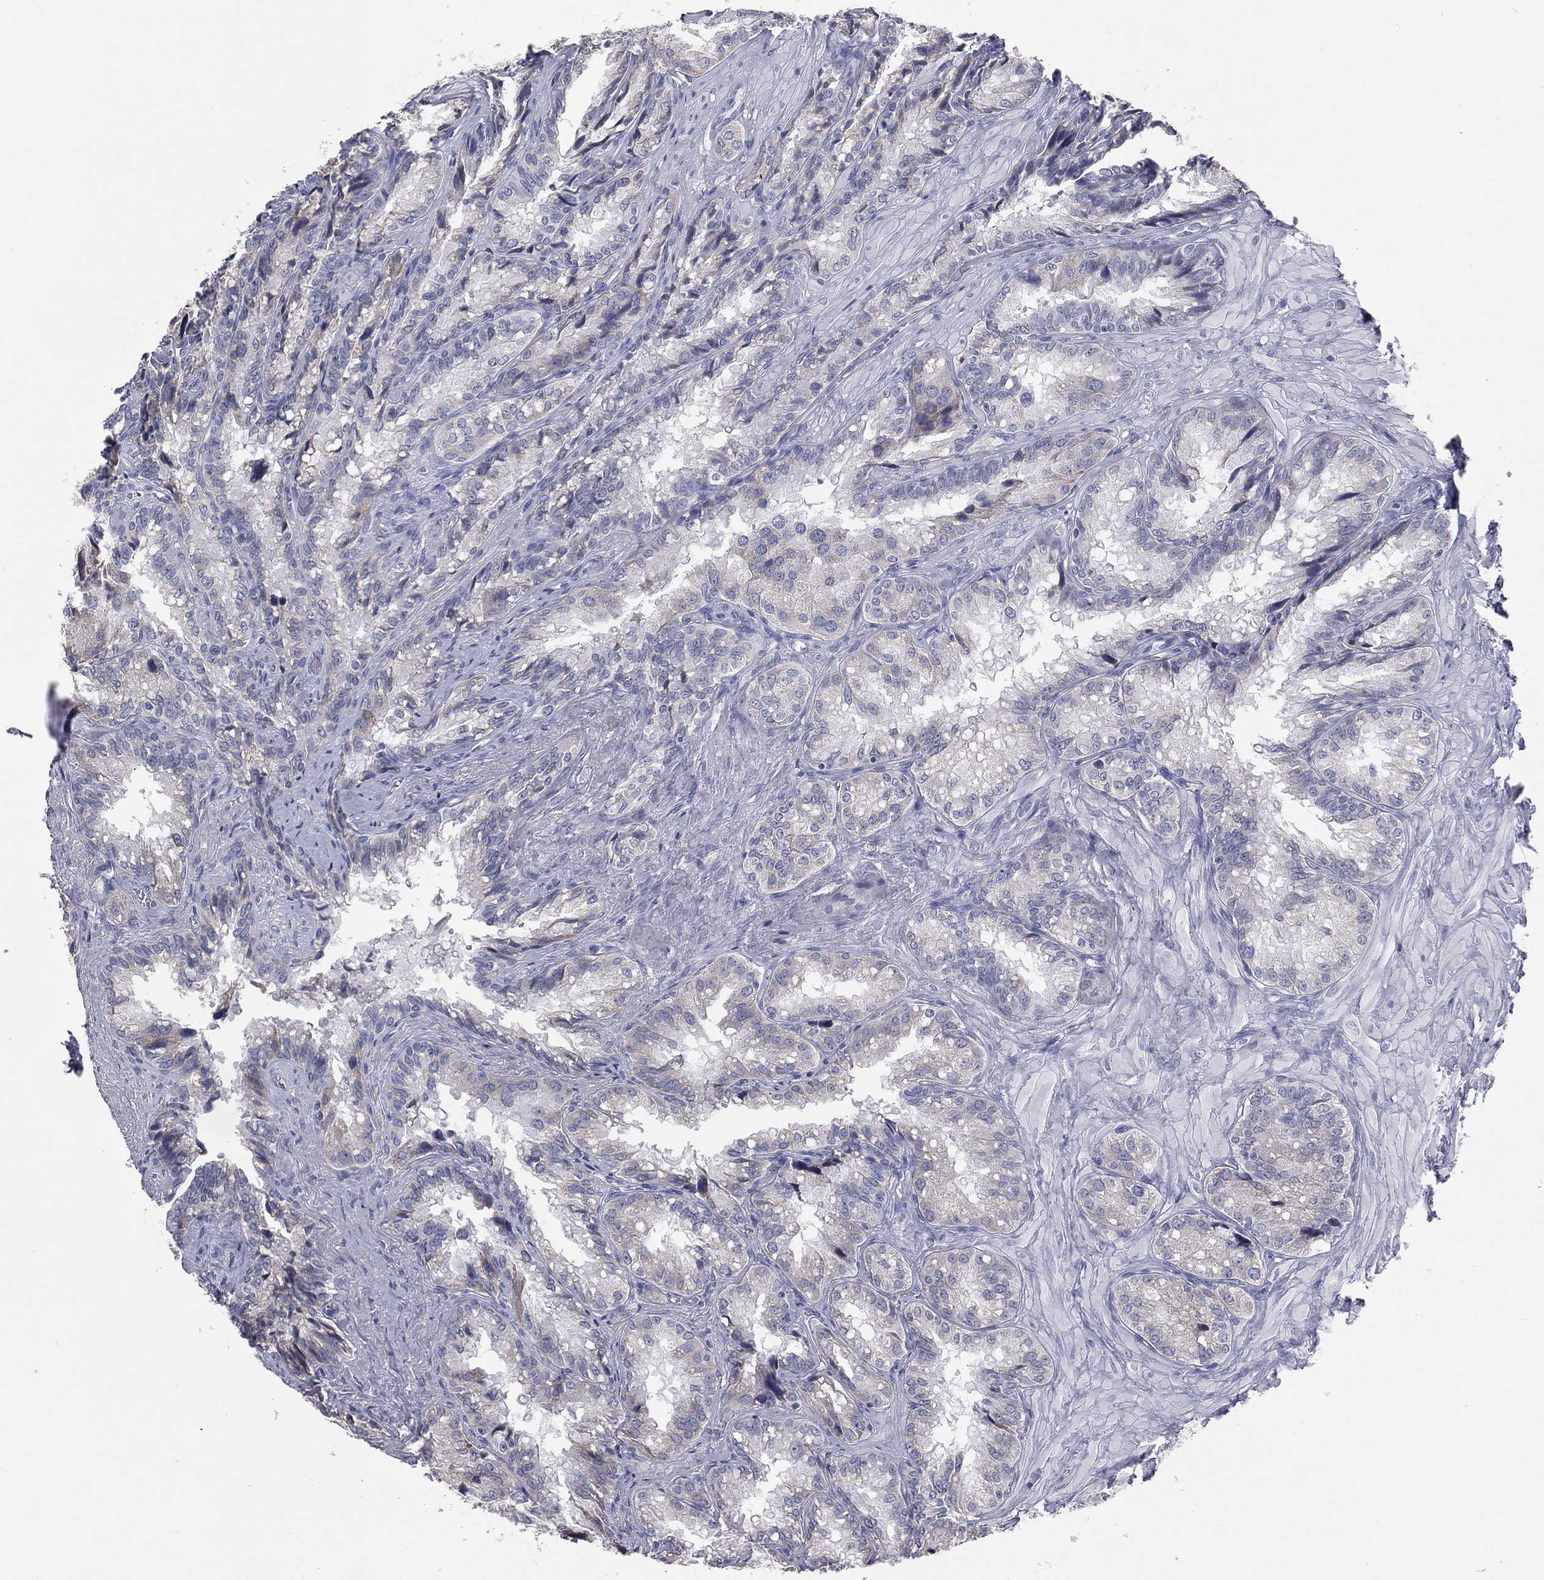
{"staining": {"intensity": "weak", "quantity": "<25%", "location": "cytoplasmic/membranous"}, "tissue": "seminal vesicle", "cell_type": "Glandular cells", "image_type": "normal", "snomed": [{"axis": "morphology", "description": "Normal tissue, NOS"}, {"axis": "topography", "description": "Seminal veicle"}], "caption": "Immunohistochemistry (IHC) of normal seminal vesicle demonstrates no expression in glandular cells. The staining is performed using DAB brown chromogen with nuclei counter-stained in using hematoxylin.", "gene": "STK31", "patient": {"sex": "male", "age": 68}}